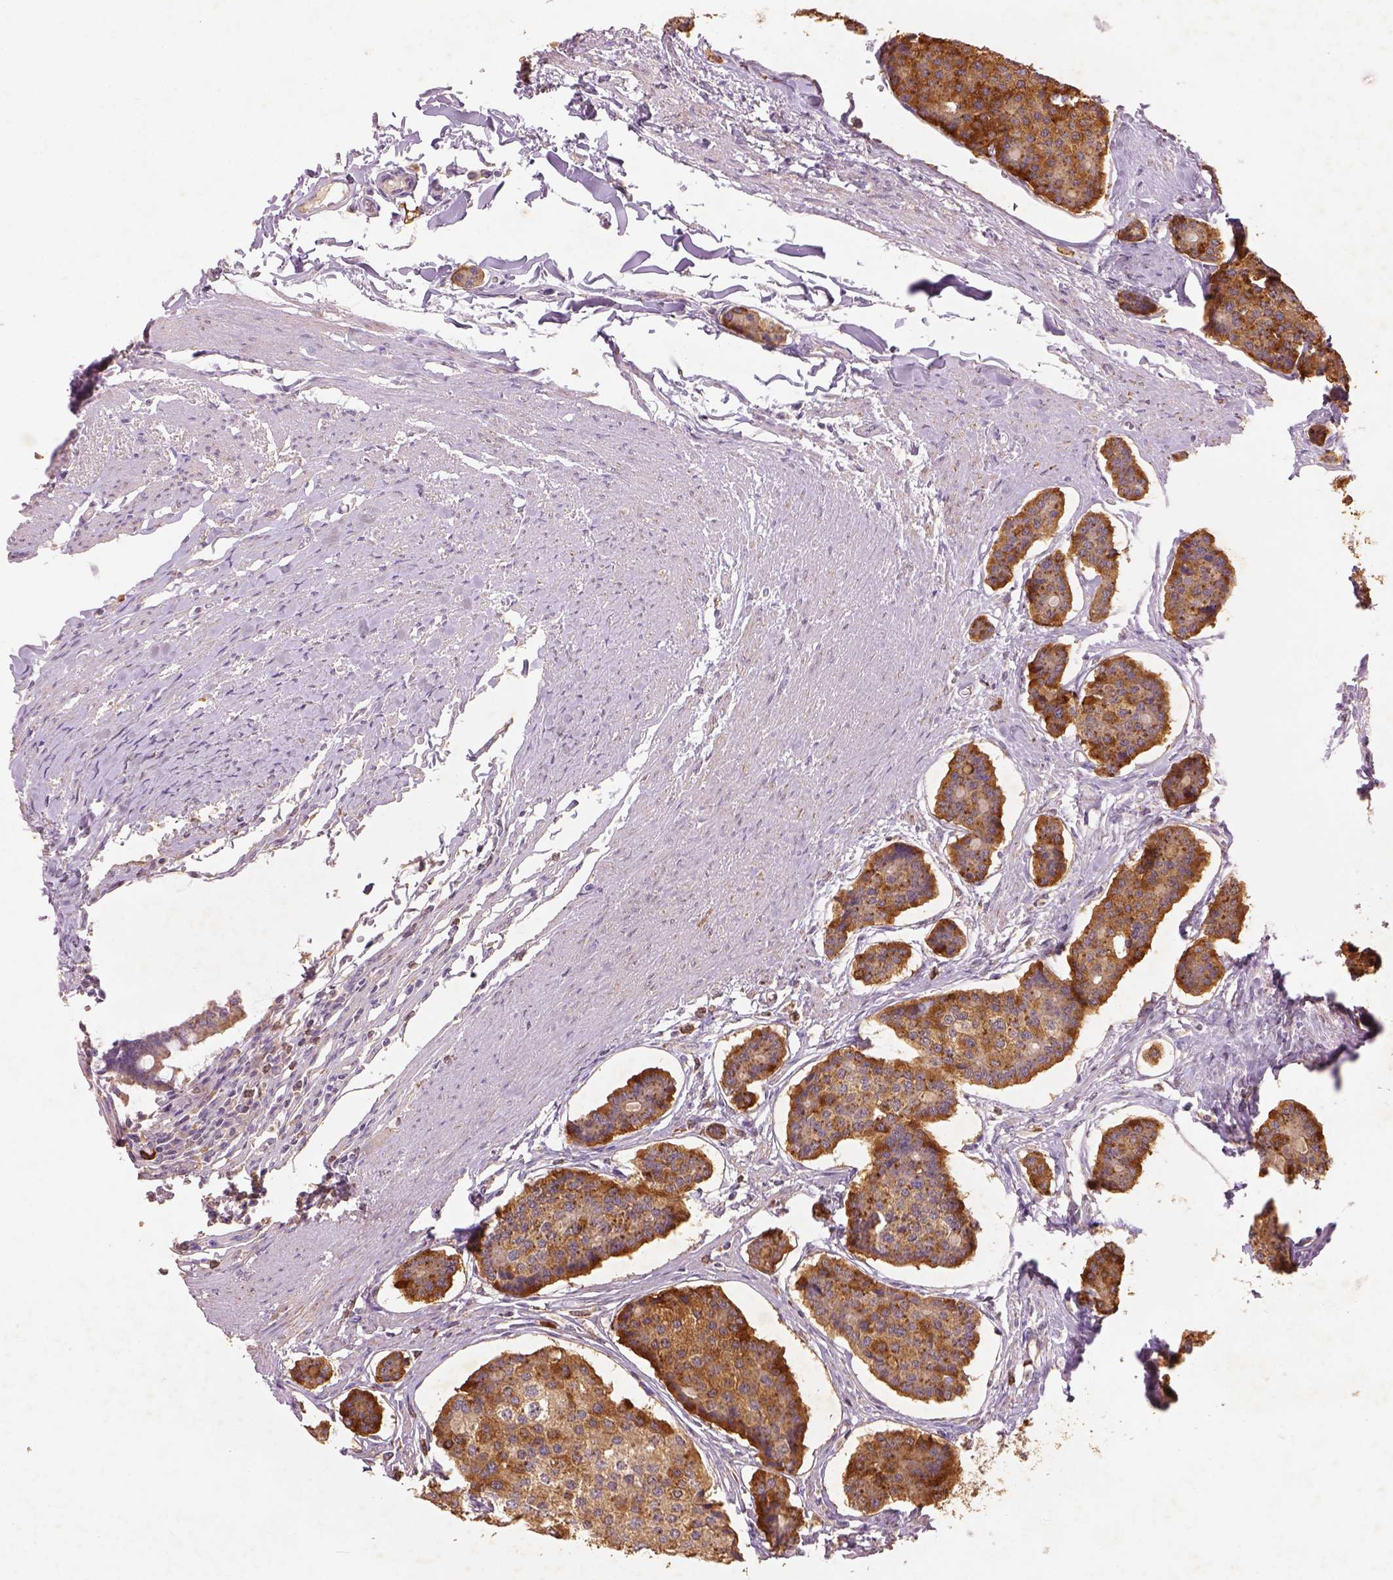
{"staining": {"intensity": "strong", "quantity": ">75%", "location": "cytoplasmic/membranous"}, "tissue": "carcinoid", "cell_type": "Tumor cells", "image_type": "cancer", "snomed": [{"axis": "morphology", "description": "Carcinoid, malignant, NOS"}, {"axis": "topography", "description": "Small intestine"}], "caption": "Carcinoid stained for a protein (brown) shows strong cytoplasmic/membranous positive expression in approximately >75% of tumor cells.", "gene": "AP2B1", "patient": {"sex": "female", "age": 65}}